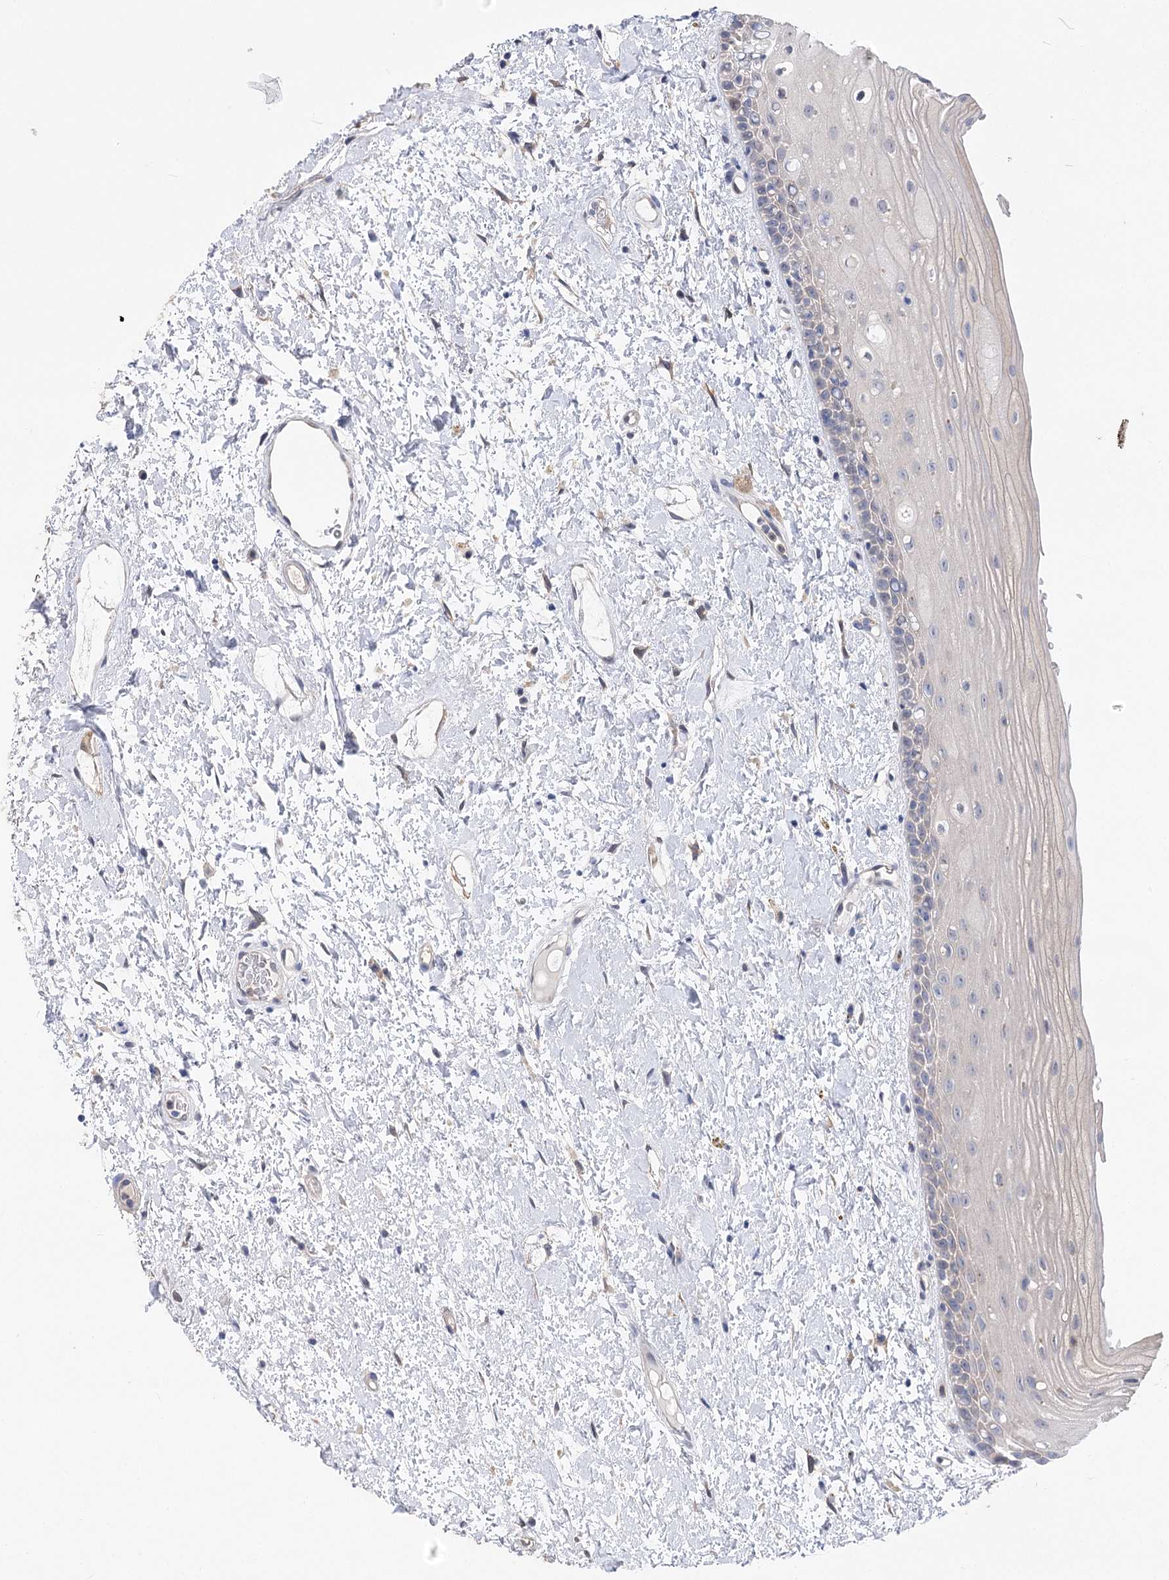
{"staining": {"intensity": "negative", "quantity": "none", "location": "none"}, "tissue": "oral mucosa", "cell_type": "Squamous epithelial cells", "image_type": "normal", "snomed": [{"axis": "morphology", "description": "Normal tissue, NOS"}, {"axis": "topography", "description": "Oral tissue"}], "caption": "Oral mucosa was stained to show a protein in brown. There is no significant expression in squamous epithelial cells.", "gene": "UGP2", "patient": {"sex": "female", "age": 76}}